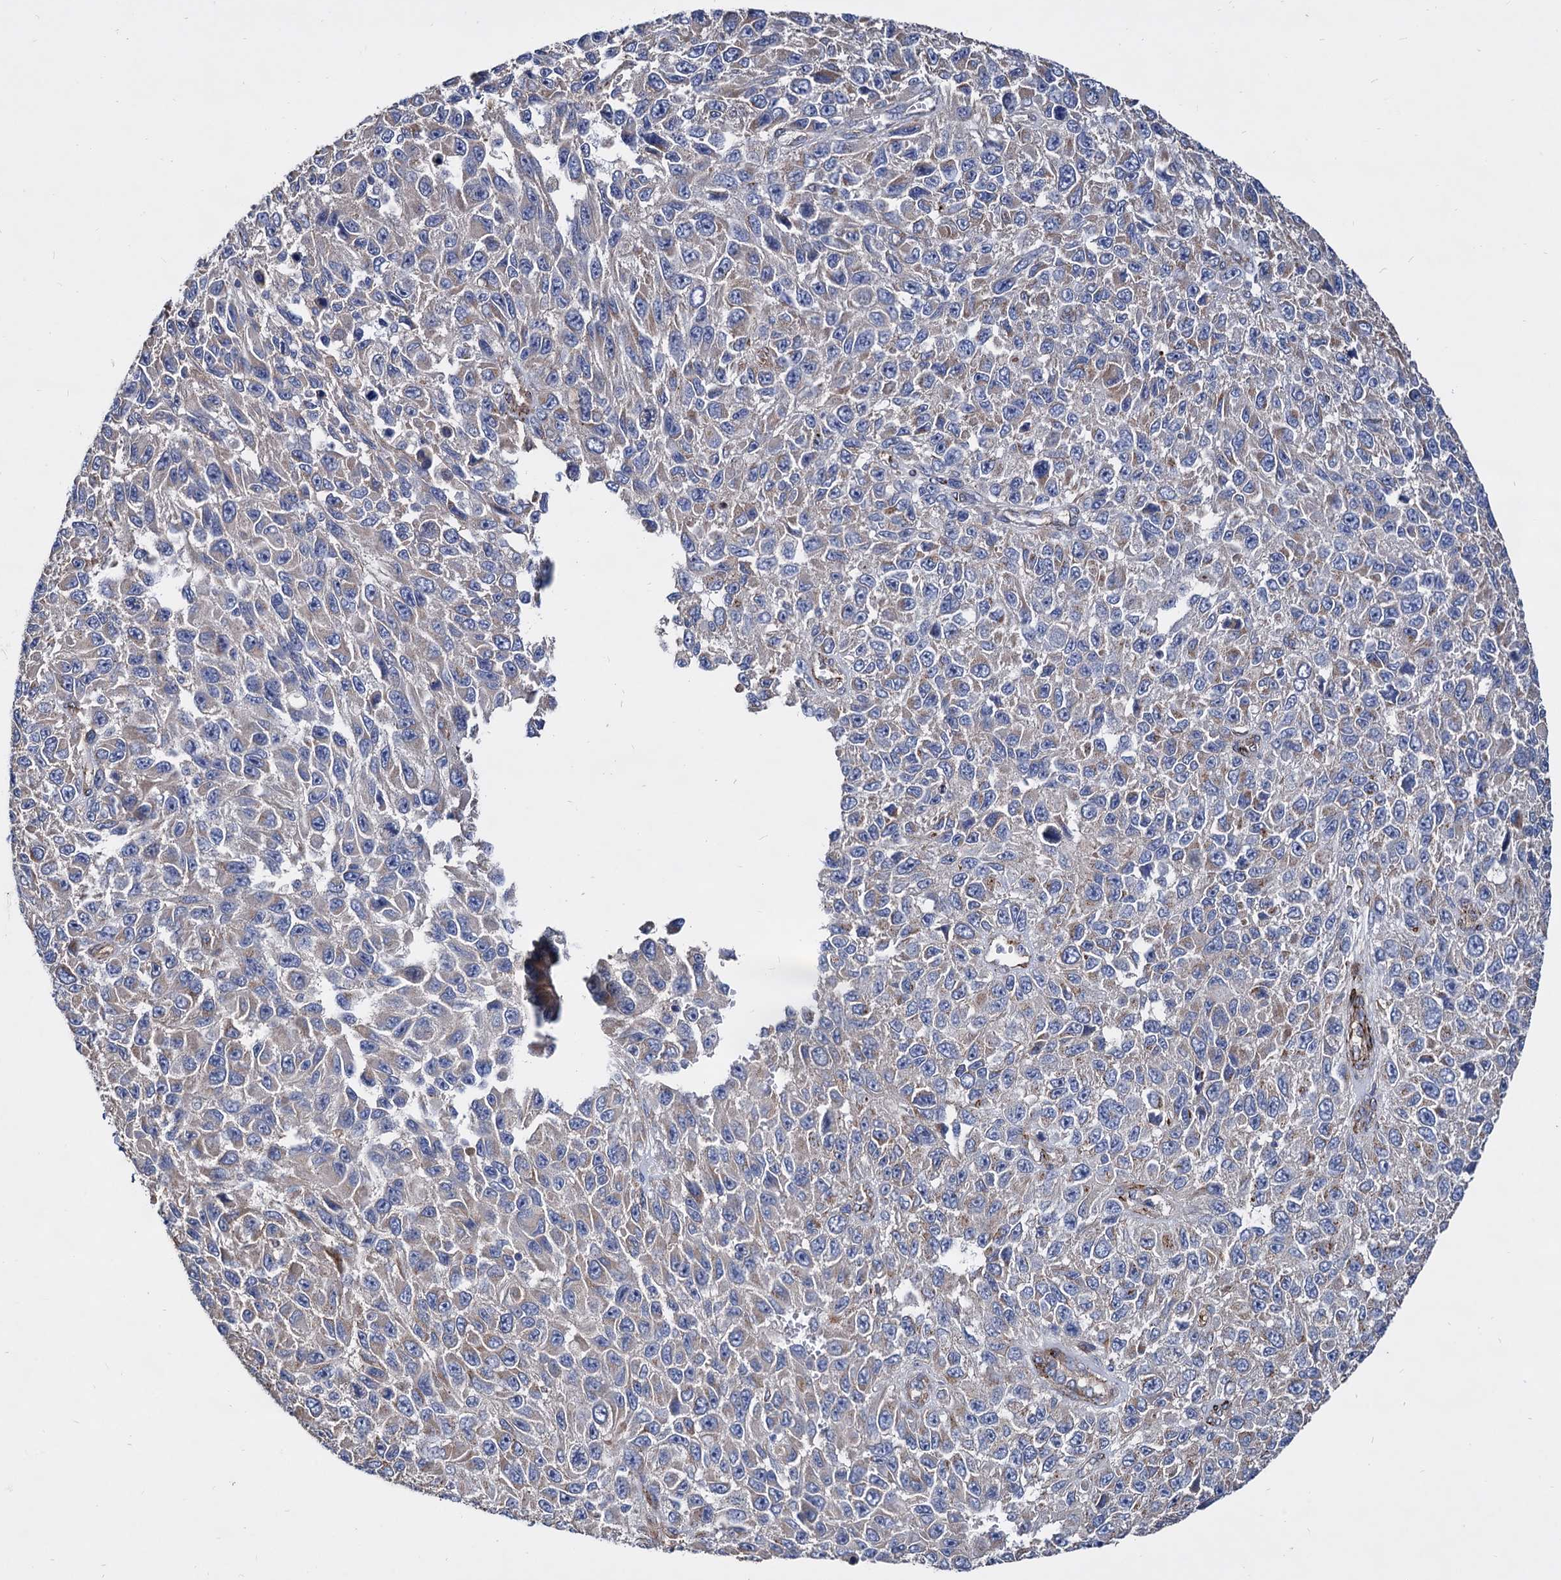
{"staining": {"intensity": "weak", "quantity": "<25%", "location": "cytoplasmic/membranous"}, "tissue": "melanoma", "cell_type": "Tumor cells", "image_type": "cancer", "snomed": [{"axis": "morphology", "description": "Normal tissue, NOS"}, {"axis": "morphology", "description": "Malignant melanoma, NOS"}, {"axis": "topography", "description": "Skin"}], "caption": "This is a micrograph of IHC staining of melanoma, which shows no expression in tumor cells. The staining is performed using DAB (3,3'-diaminobenzidine) brown chromogen with nuclei counter-stained in using hematoxylin.", "gene": "WDR11", "patient": {"sex": "female", "age": 96}}